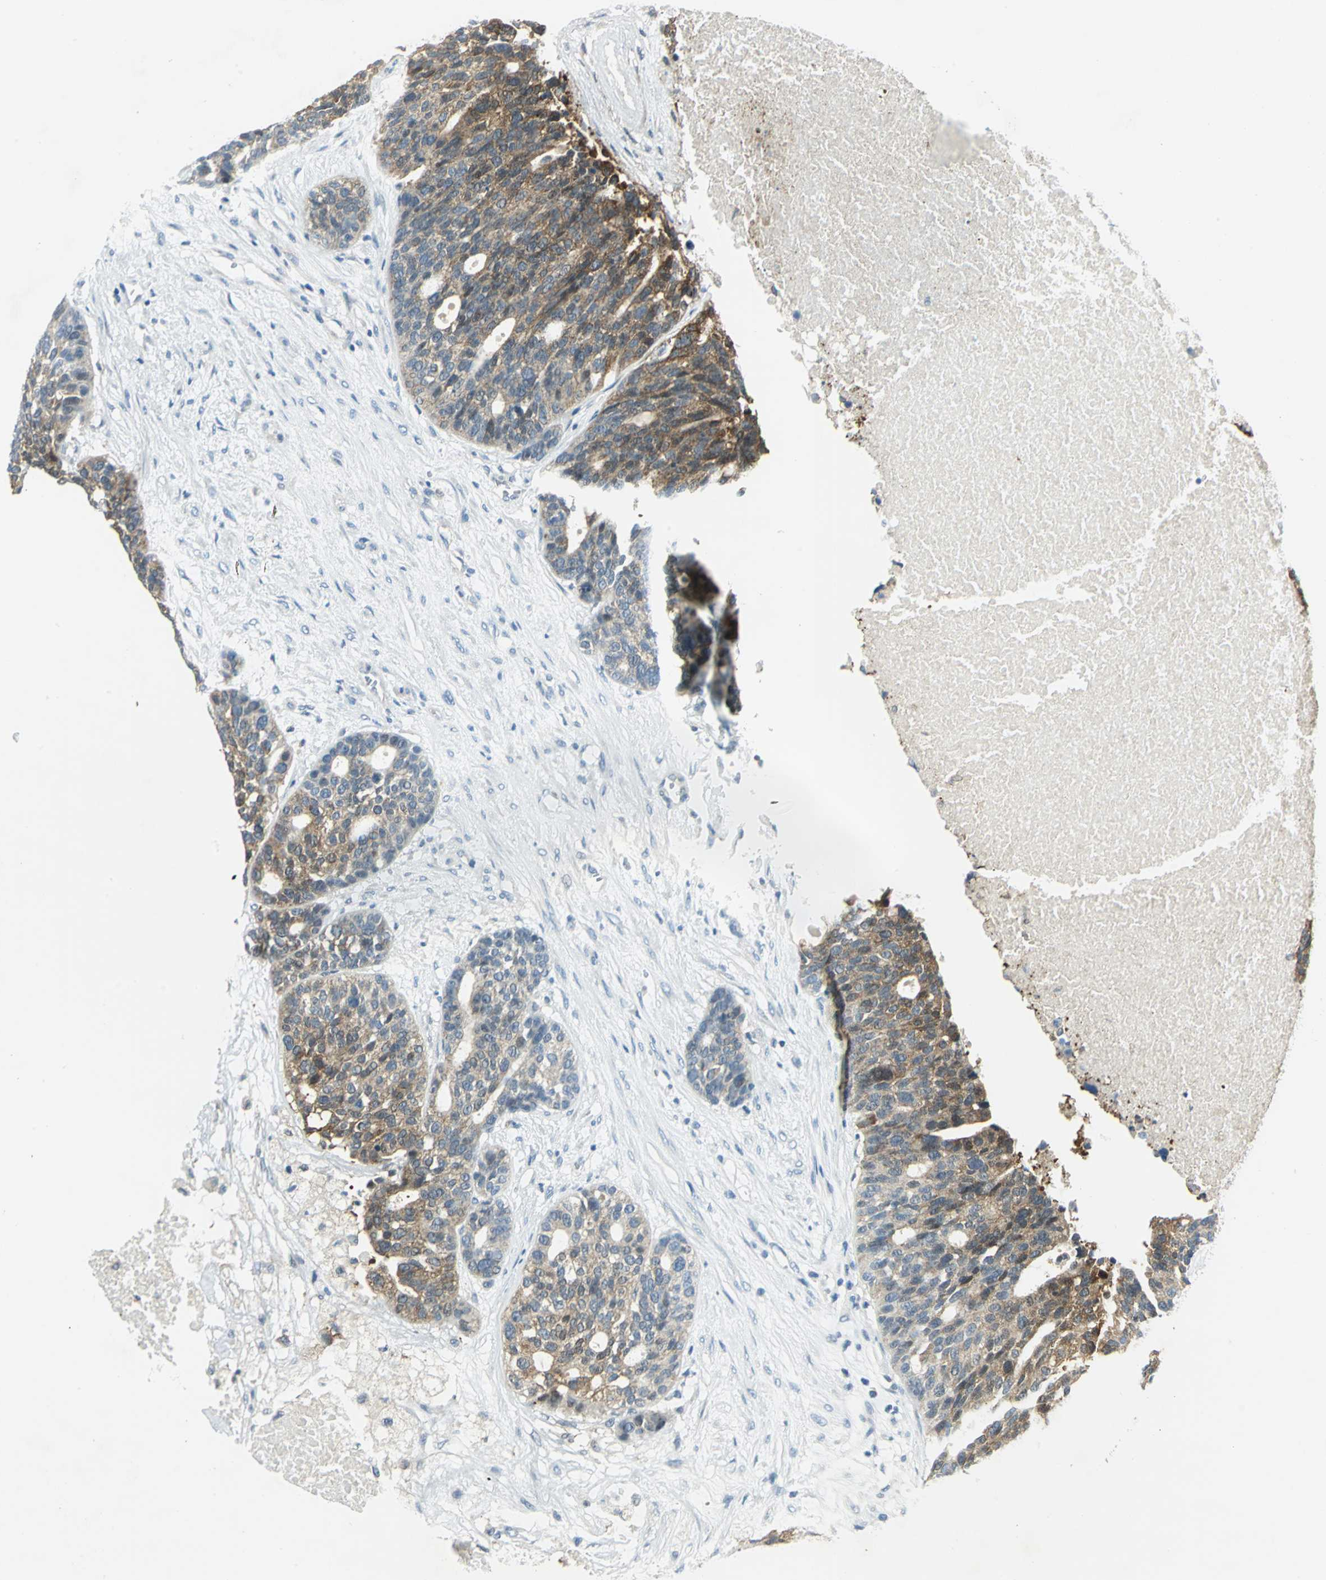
{"staining": {"intensity": "moderate", "quantity": "25%-75%", "location": "cytoplasmic/membranous"}, "tissue": "ovarian cancer", "cell_type": "Tumor cells", "image_type": "cancer", "snomed": [{"axis": "morphology", "description": "Cystadenocarcinoma, serous, NOS"}, {"axis": "topography", "description": "Ovary"}], "caption": "Immunohistochemical staining of serous cystadenocarcinoma (ovarian) displays medium levels of moderate cytoplasmic/membranous expression in about 25%-75% of tumor cells. (DAB IHC, brown staining for protein, blue staining for nuclei).", "gene": "ALDOA", "patient": {"sex": "female", "age": 59}}